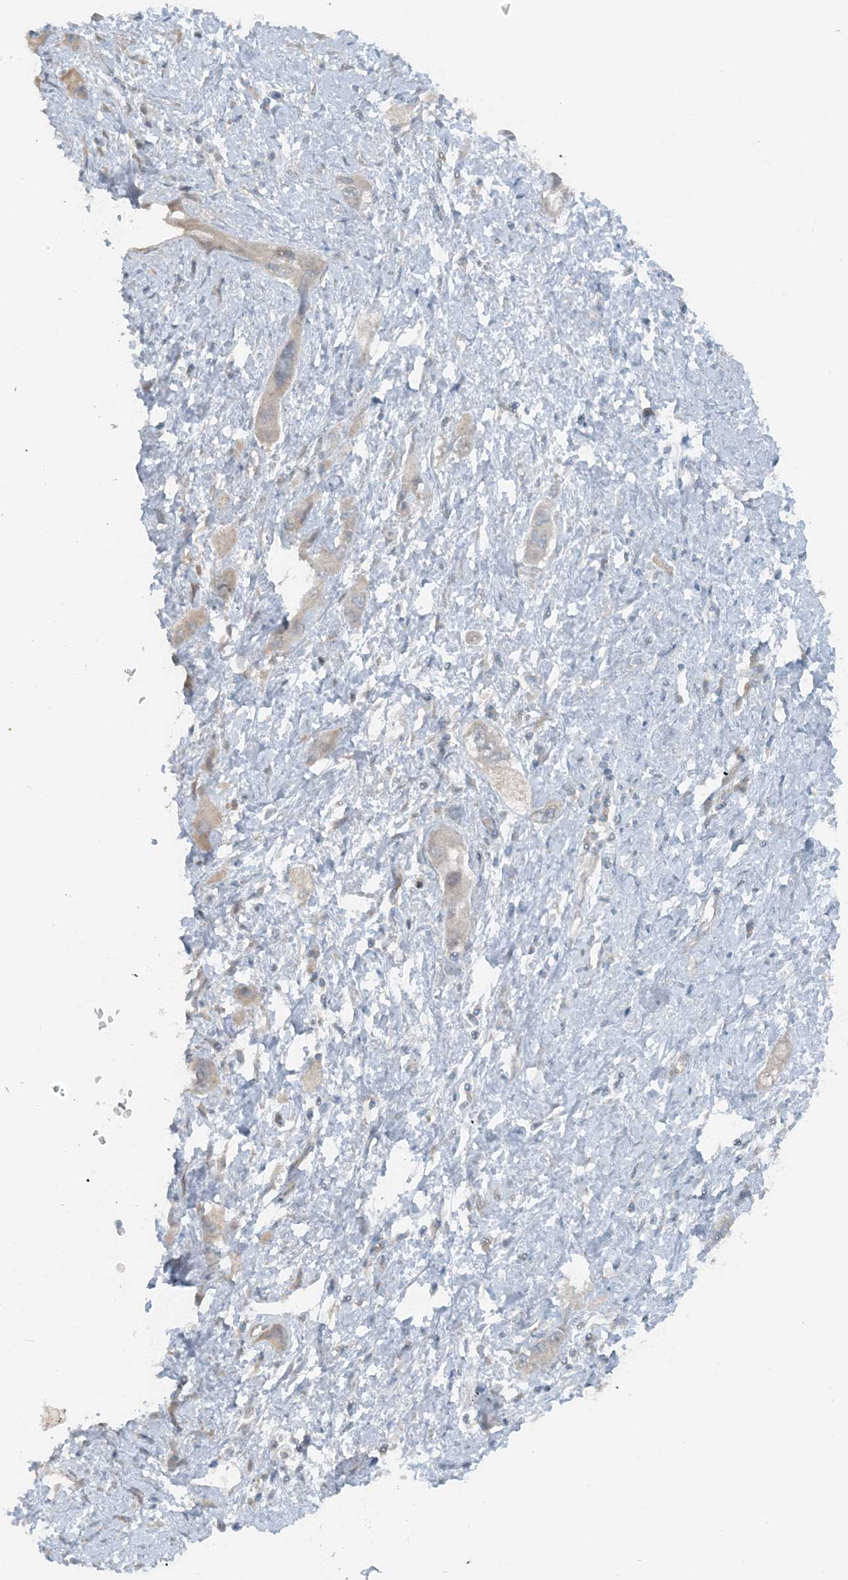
{"staining": {"intensity": "weak", "quantity": "<25%", "location": "cytoplasmic/membranous"}, "tissue": "pancreatic cancer", "cell_type": "Tumor cells", "image_type": "cancer", "snomed": [{"axis": "morphology", "description": "Adenocarcinoma, NOS"}, {"axis": "topography", "description": "Pancreas"}], "caption": "The immunohistochemistry photomicrograph has no significant staining in tumor cells of pancreatic cancer (adenocarcinoma) tissue.", "gene": "MITD1", "patient": {"sex": "female", "age": 73}}